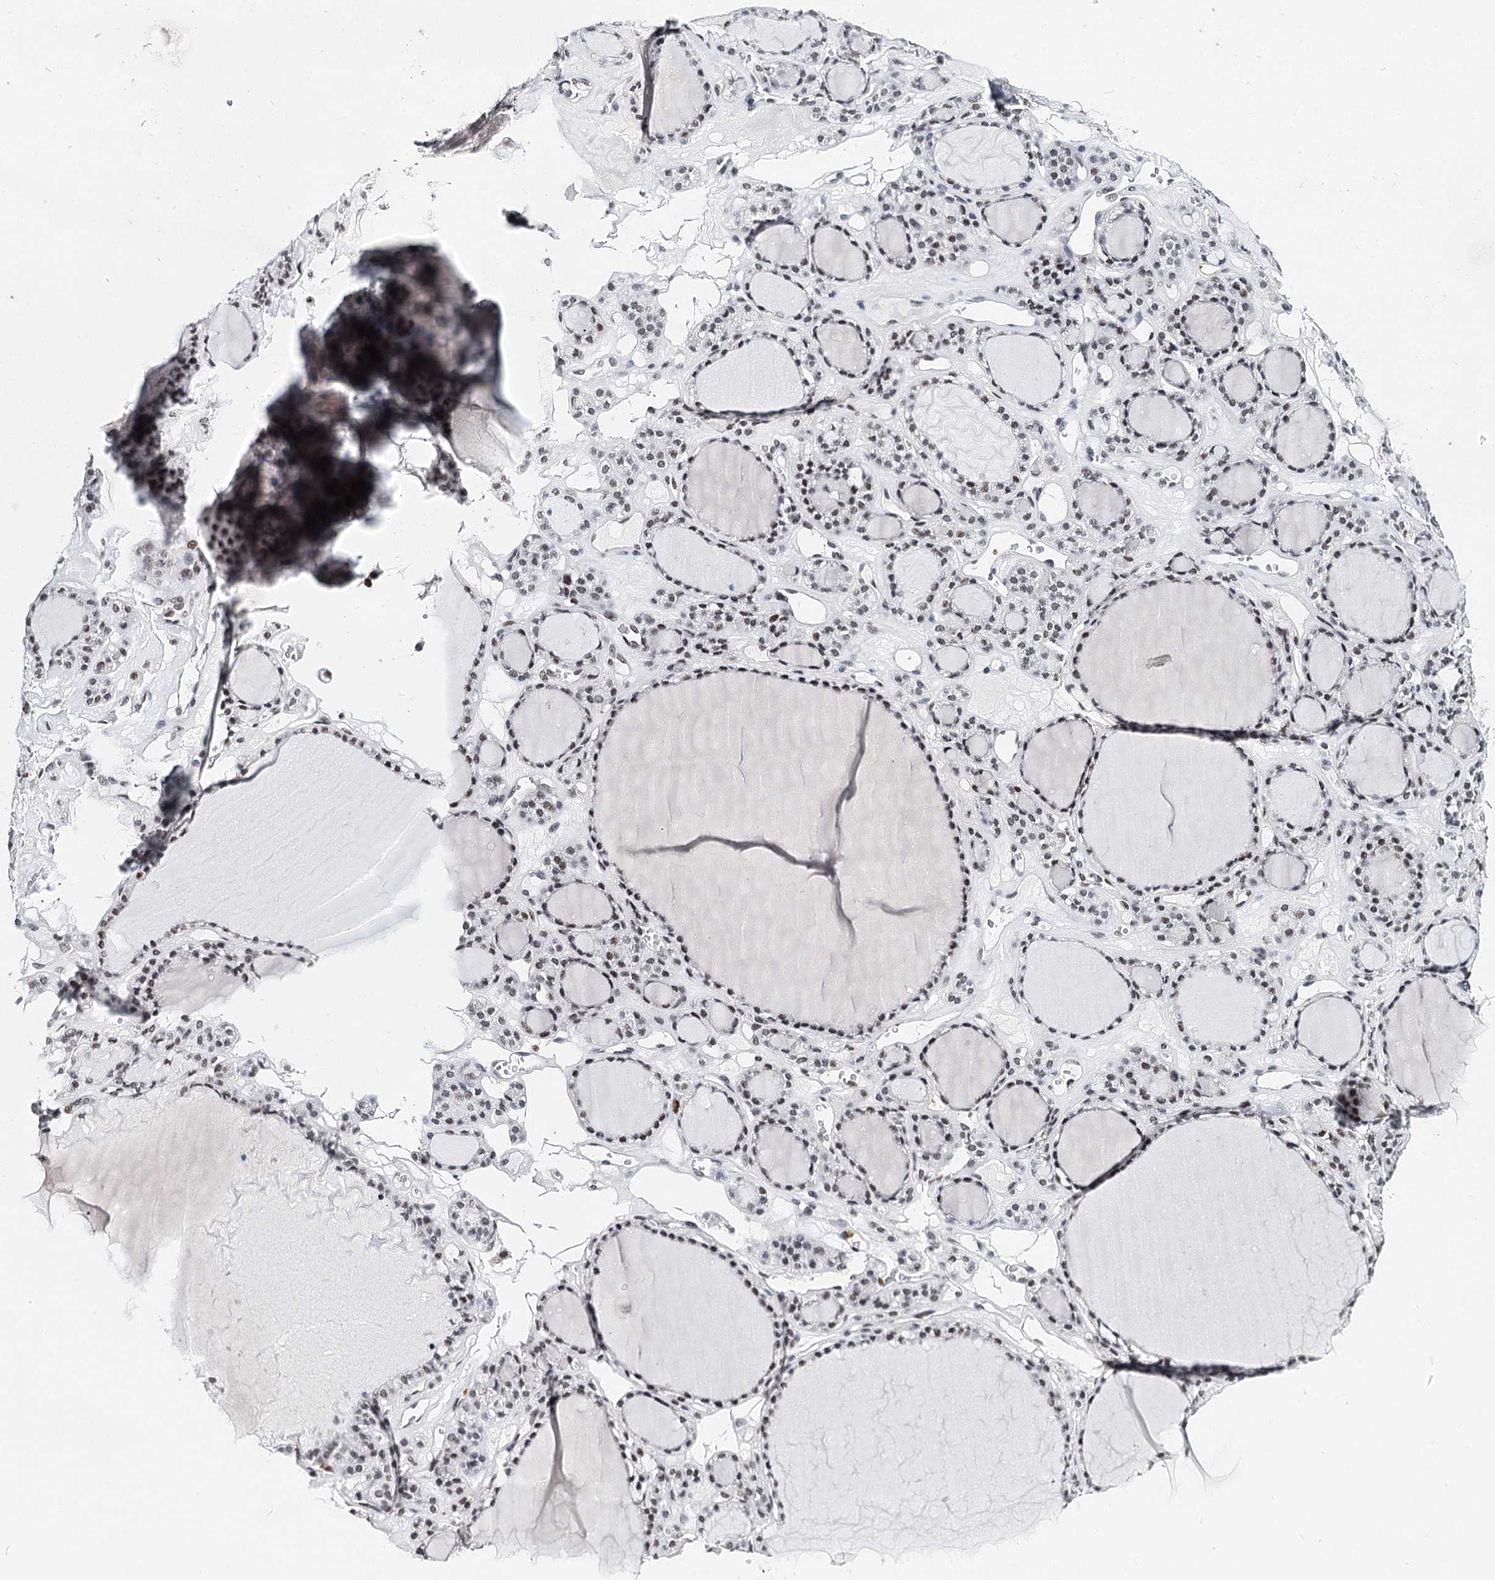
{"staining": {"intensity": "moderate", "quantity": "<25%", "location": "nuclear"}, "tissue": "thyroid gland", "cell_type": "Glandular cells", "image_type": "normal", "snomed": [{"axis": "morphology", "description": "Normal tissue, NOS"}, {"axis": "topography", "description": "Thyroid gland"}], "caption": "An immunohistochemistry micrograph of normal tissue is shown. Protein staining in brown shows moderate nuclear positivity in thyroid gland within glandular cells. The protein is stained brown, and the nuclei are stained in blue (DAB IHC with brightfield microscopy, high magnification).", "gene": "BARD1", "patient": {"sex": "female", "age": 28}}